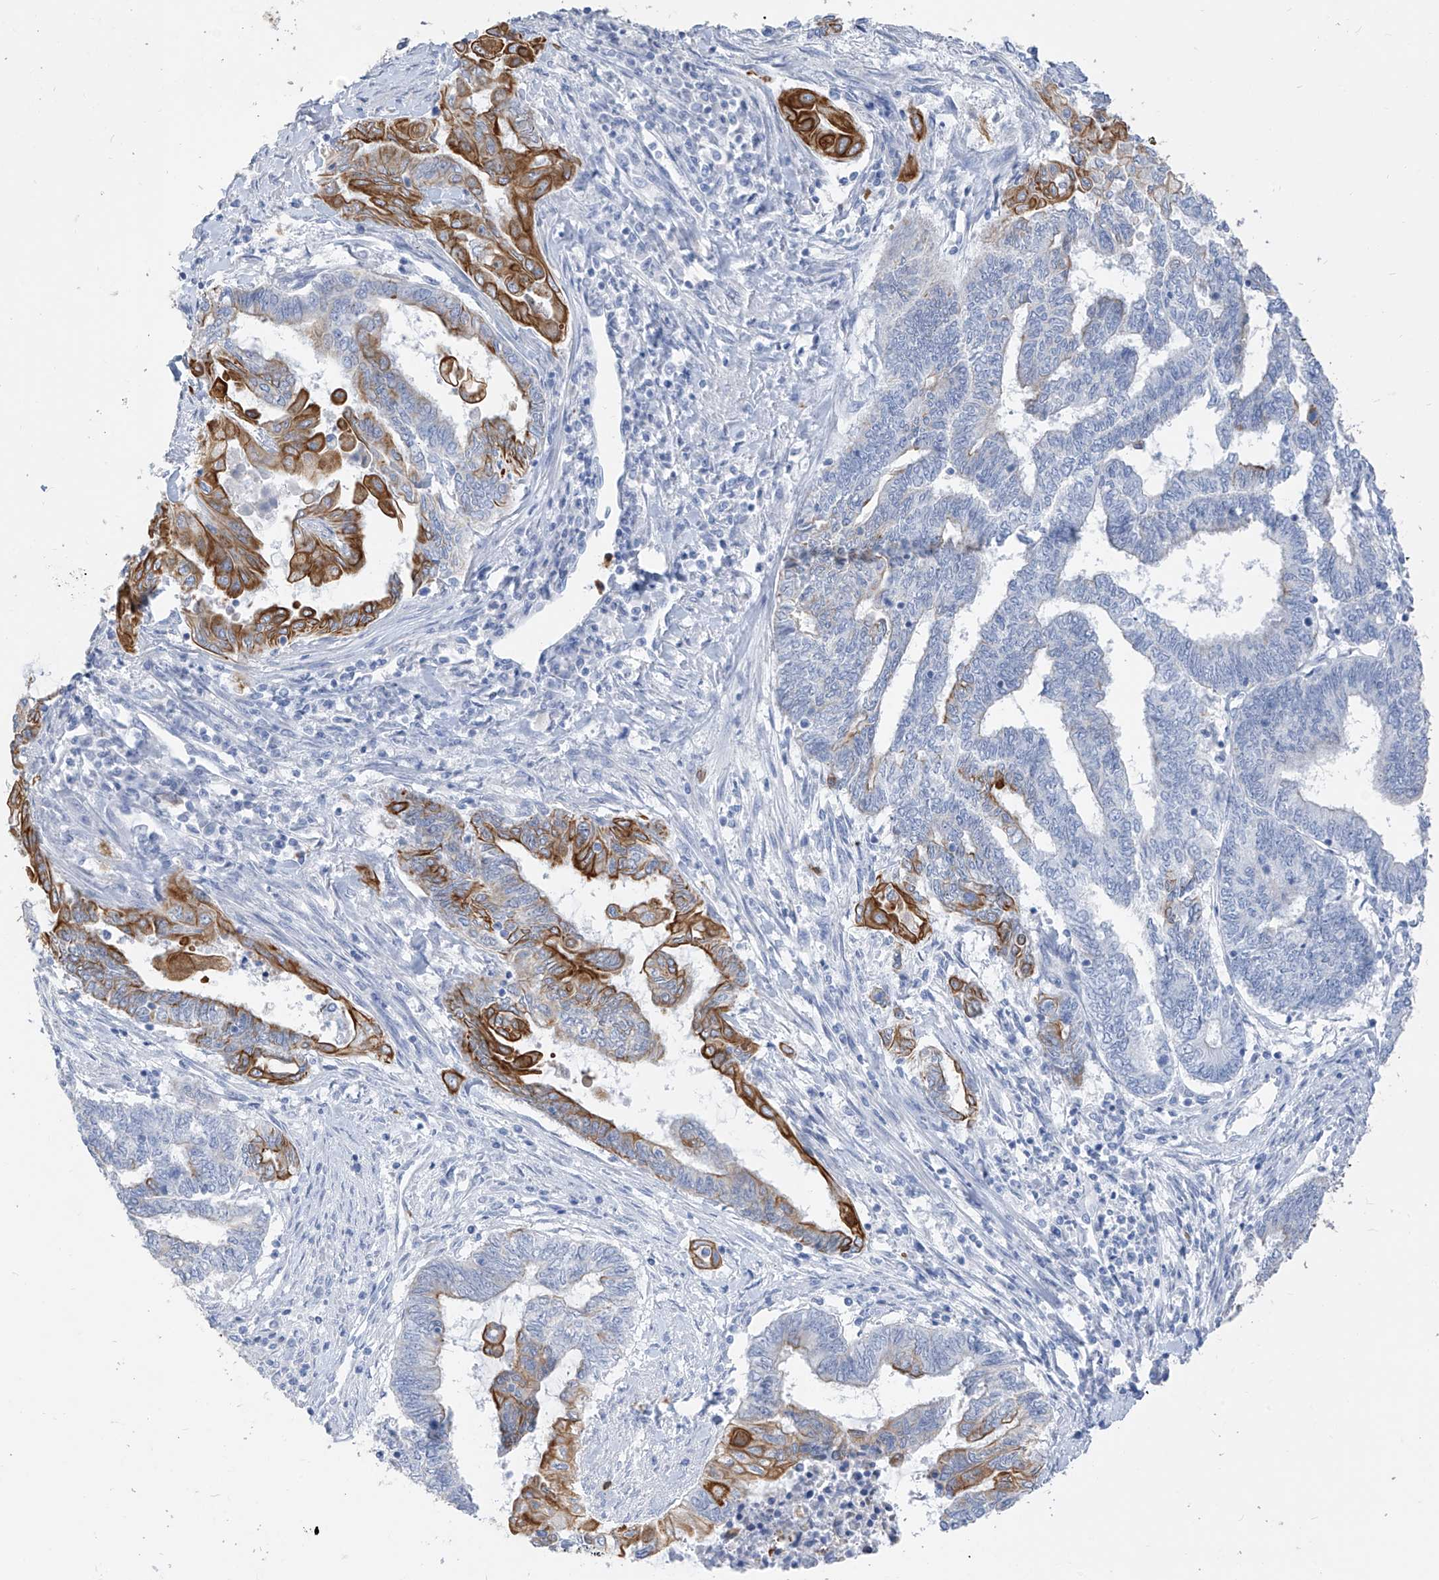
{"staining": {"intensity": "strong", "quantity": "<25%", "location": "cytoplasmic/membranous"}, "tissue": "endometrial cancer", "cell_type": "Tumor cells", "image_type": "cancer", "snomed": [{"axis": "morphology", "description": "Adenocarcinoma, NOS"}, {"axis": "topography", "description": "Uterus"}, {"axis": "topography", "description": "Endometrium"}], "caption": "Brown immunohistochemical staining in human endometrial cancer (adenocarcinoma) shows strong cytoplasmic/membranous positivity in approximately <25% of tumor cells.", "gene": "PAFAH1B3", "patient": {"sex": "female", "age": 70}}